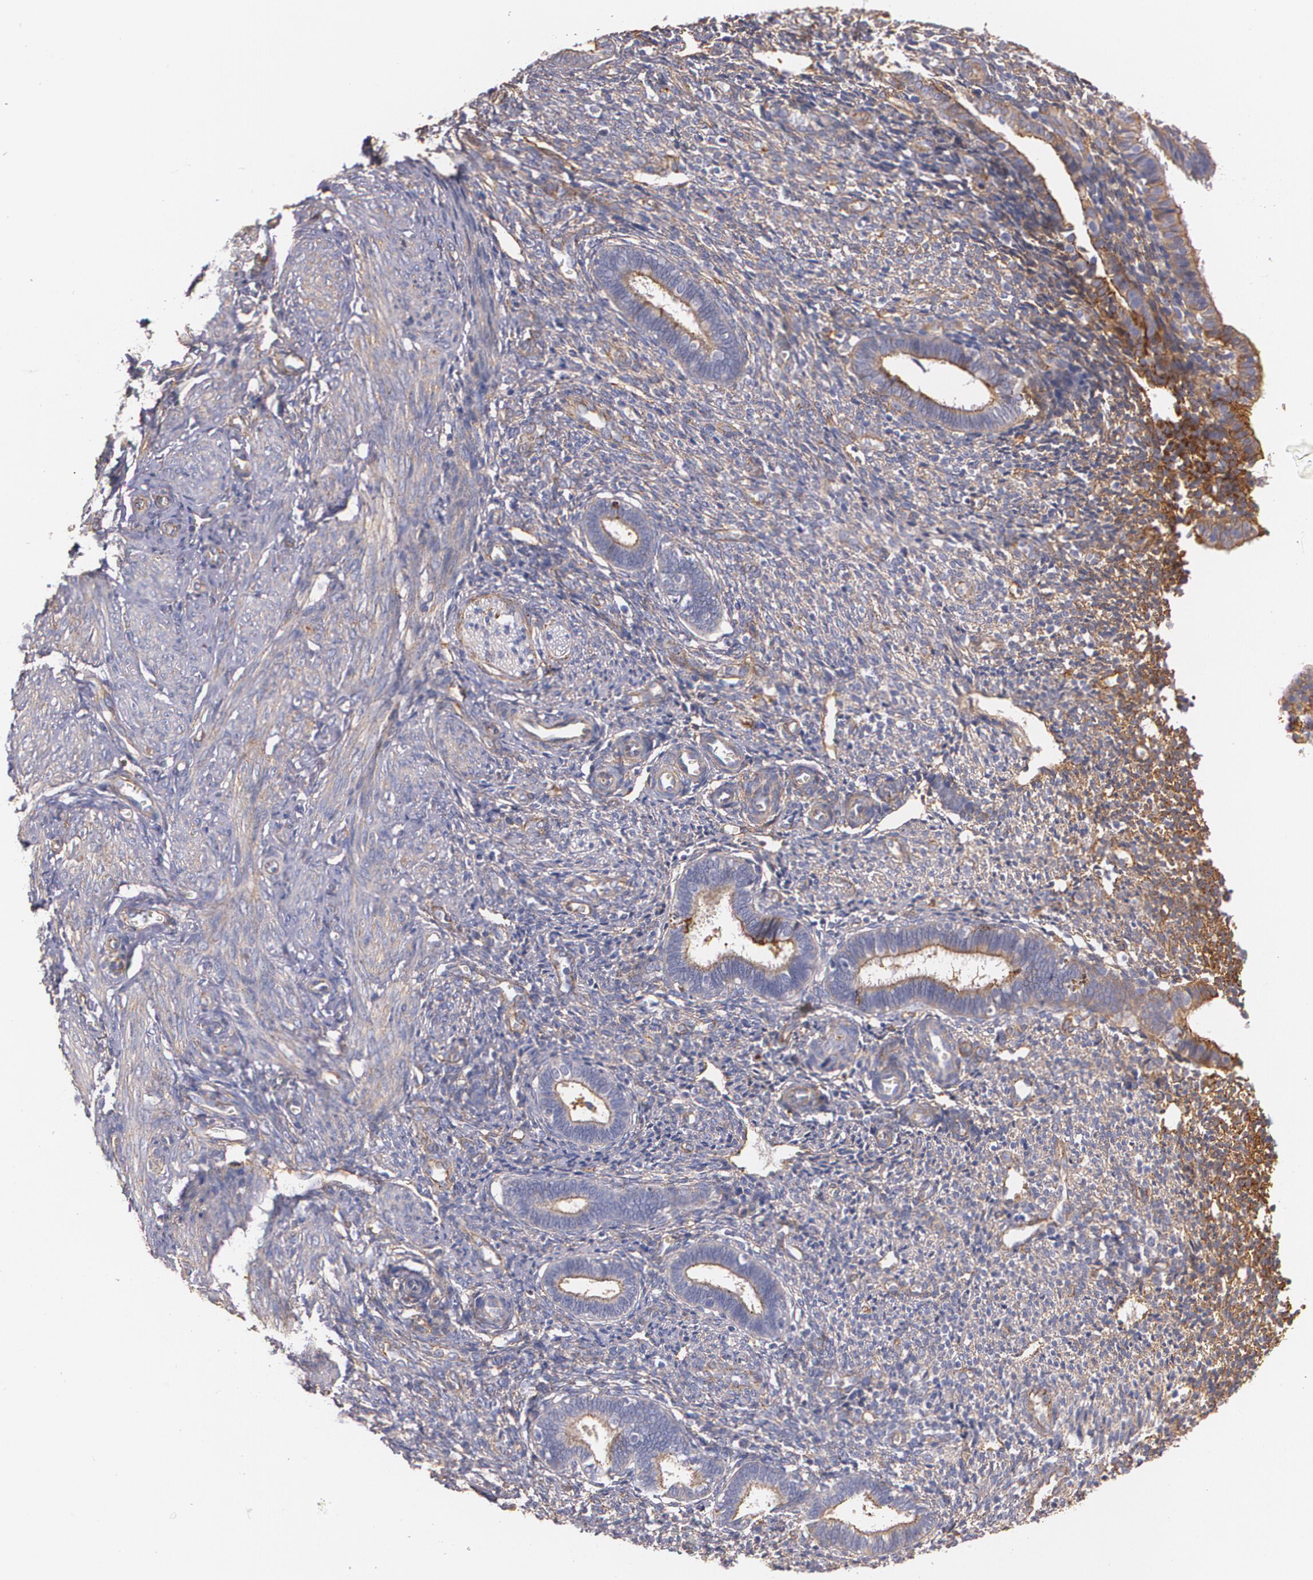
{"staining": {"intensity": "weak", "quantity": ">75%", "location": "cytoplasmic/membranous"}, "tissue": "endometrium", "cell_type": "Cells in endometrial stroma", "image_type": "normal", "snomed": [{"axis": "morphology", "description": "Normal tissue, NOS"}, {"axis": "topography", "description": "Endometrium"}], "caption": "Weak cytoplasmic/membranous expression for a protein is present in about >75% of cells in endometrial stroma of benign endometrium using immunohistochemistry.", "gene": "TJP1", "patient": {"sex": "female", "age": 27}}